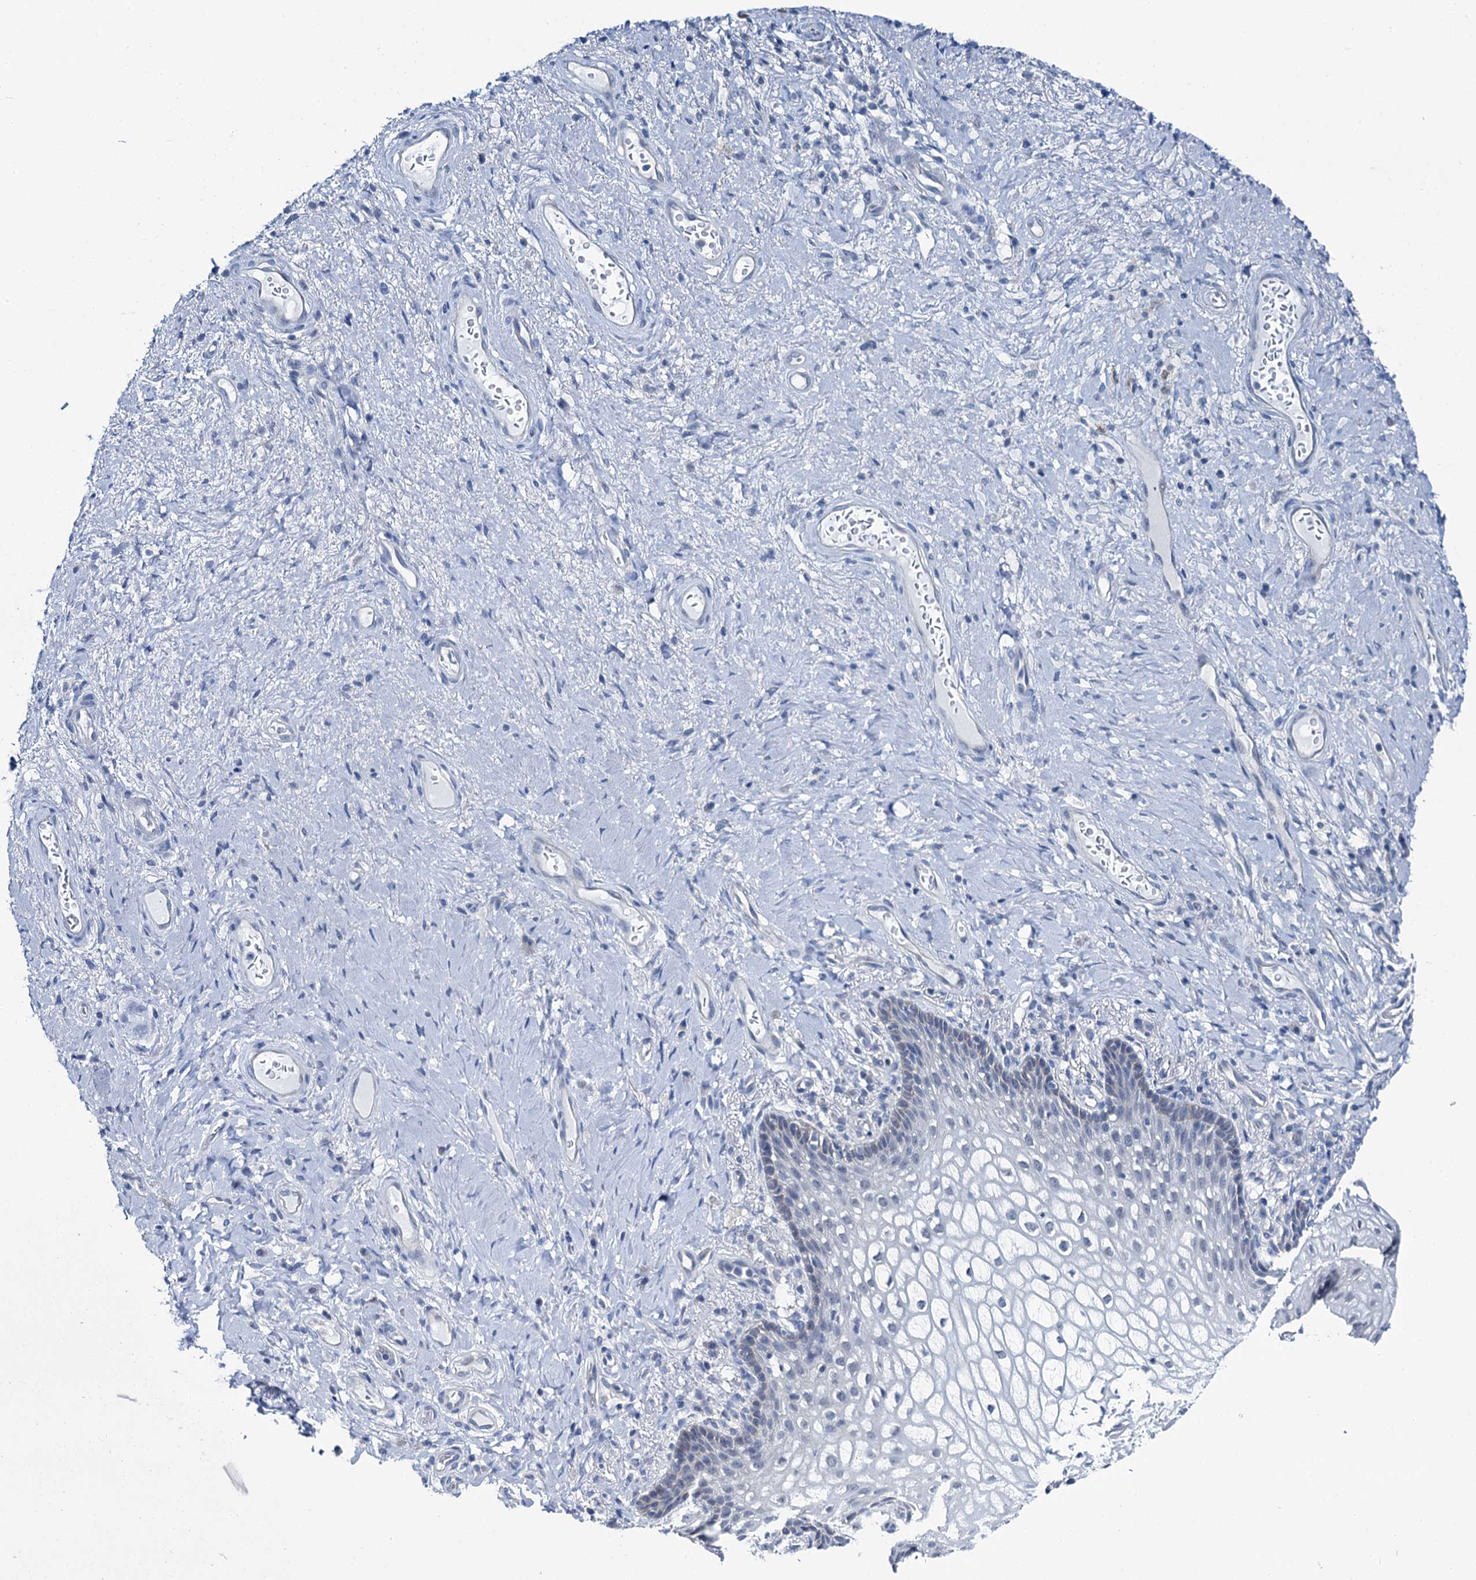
{"staining": {"intensity": "negative", "quantity": "none", "location": "none"}, "tissue": "vagina", "cell_type": "Squamous epithelial cells", "image_type": "normal", "snomed": [{"axis": "morphology", "description": "Normal tissue, NOS"}, {"axis": "topography", "description": "Vagina"}], "caption": "The IHC histopathology image has no significant expression in squamous epithelial cells of vagina. (Immunohistochemistry, brightfield microscopy, high magnification).", "gene": "MIOX", "patient": {"sex": "female", "age": 60}}